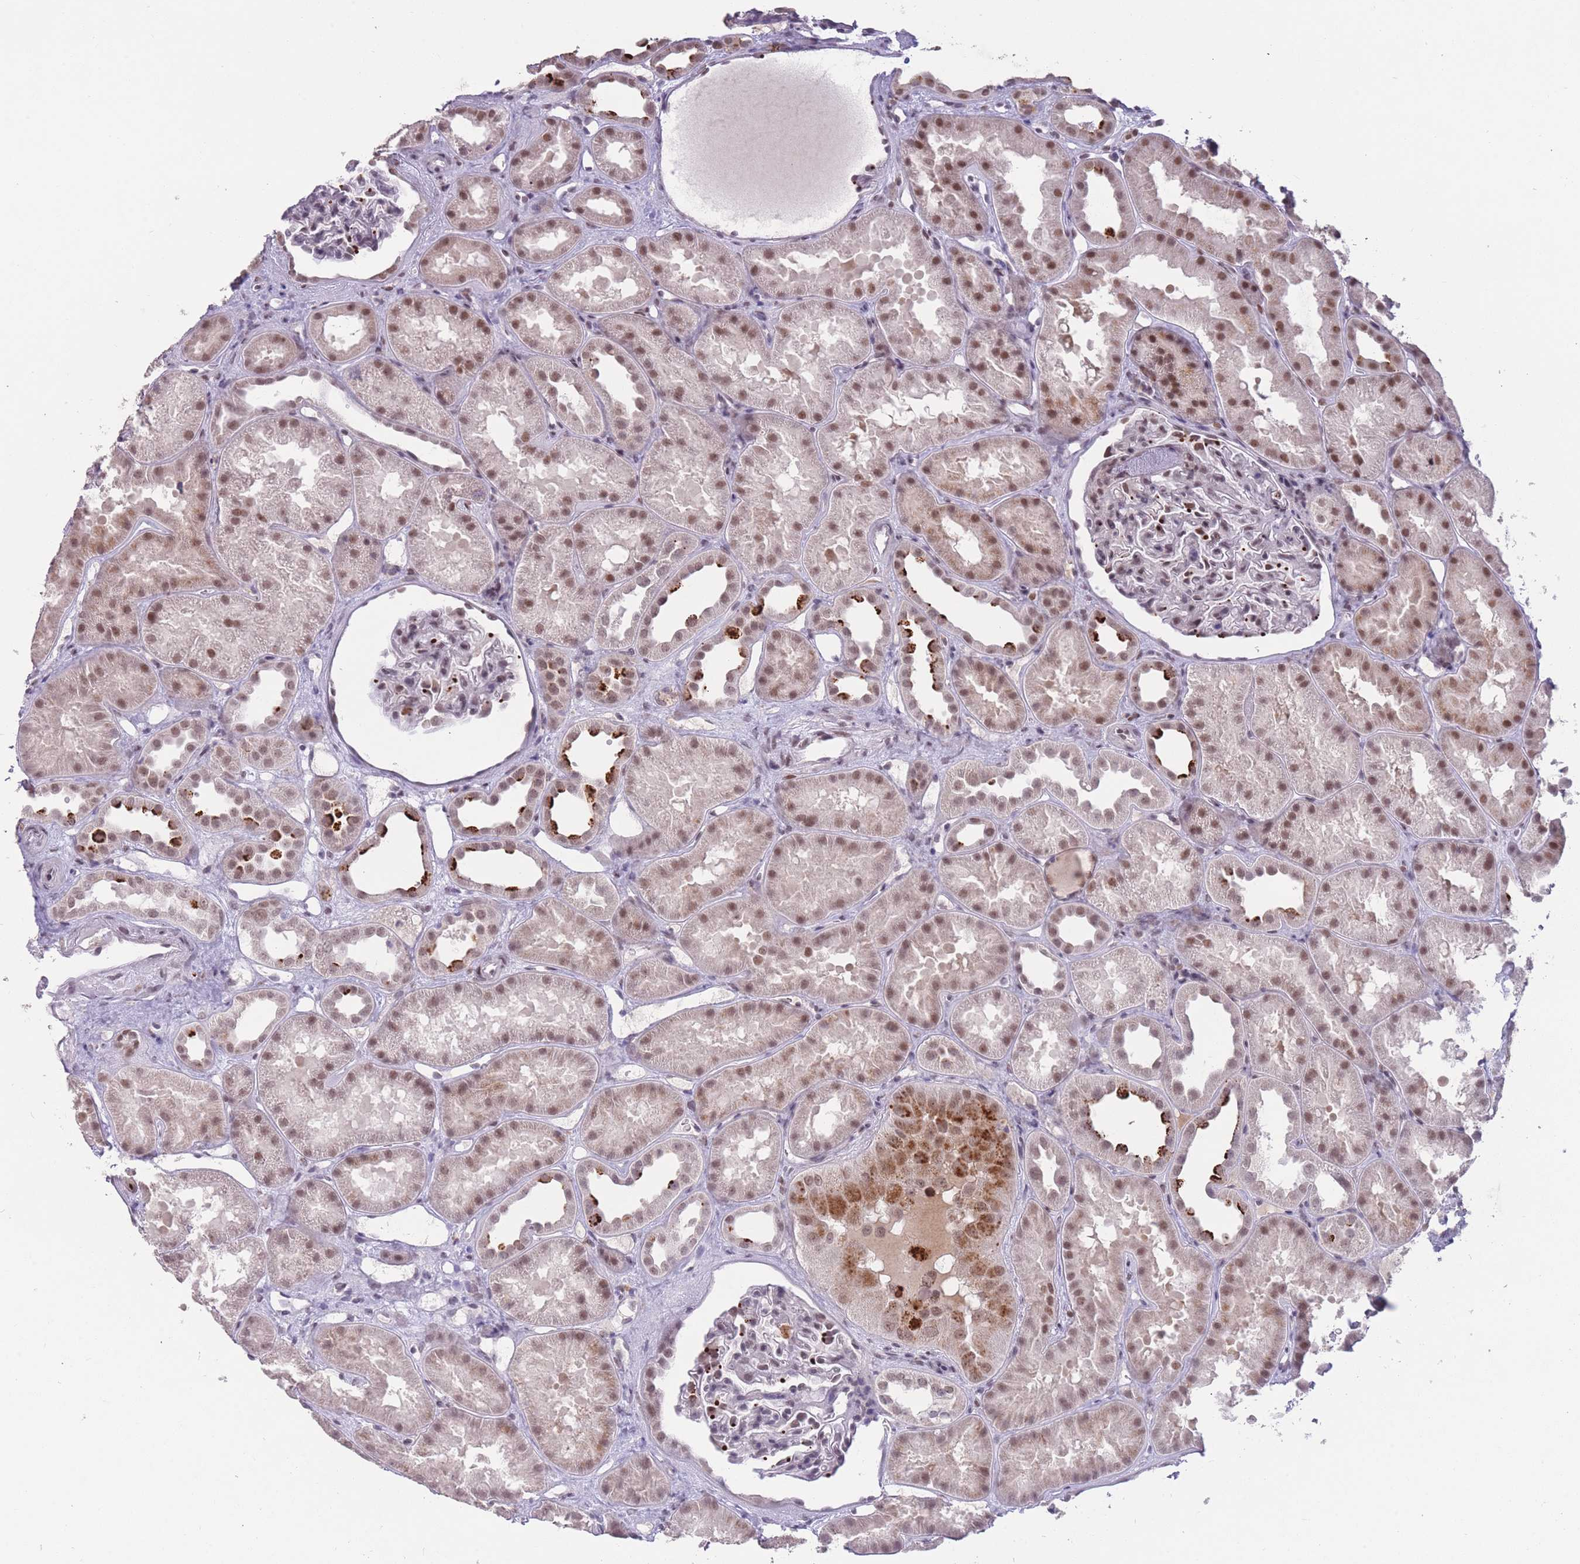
{"staining": {"intensity": "weak", "quantity": "25%-75%", "location": "nuclear"}, "tissue": "kidney", "cell_type": "Cells in glomeruli", "image_type": "normal", "snomed": [{"axis": "morphology", "description": "Normal tissue, NOS"}, {"axis": "topography", "description": "Kidney"}], "caption": "Protein positivity by immunohistochemistry exhibits weak nuclear expression in approximately 25%-75% of cells in glomeruli in benign kidney. (Brightfield microscopy of DAB IHC at high magnification).", "gene": "HNRNPUL1", "patient": {"sex": "male", "age": 61}}